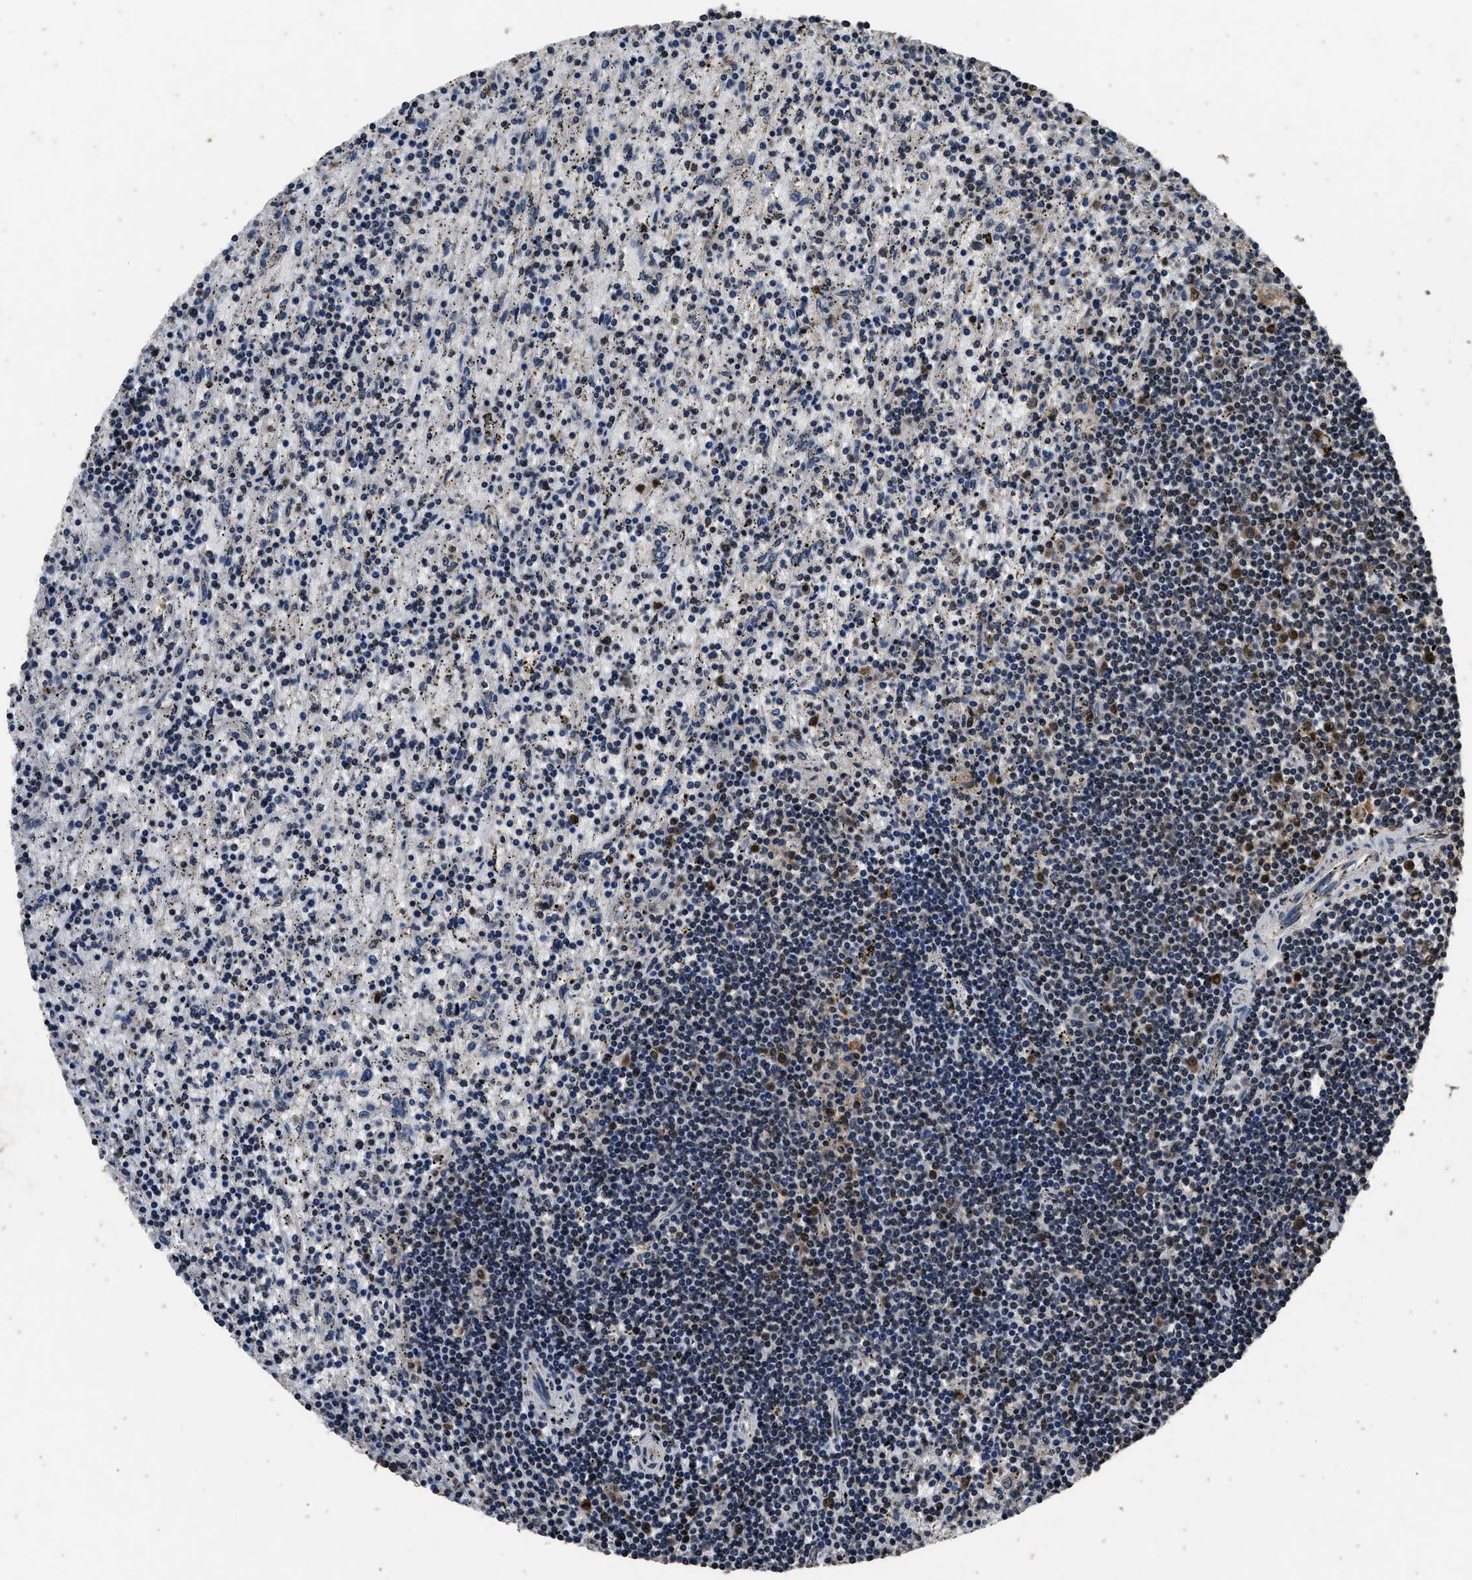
{"staining": {"intensity": "moderate", "quantity": "<25%", "location": "nuclear"}, "tissue": "lymphoma", "cell_type": "Tumor cells", "image_type": "cancer", "snomed": [{"axis": "morphology", "description": "Malignant lymphoma, non-Hodgkin's type, Low grade"}, {"axis": "topography", "description": "Spleen"}], "caption": "Immunohistochemistry histopathology image of neoplastic tissue: human malignant lymphoma, non-Hodgkin's type (low-grade) stained using immunohistochemistry (IHC) displays low levels of moderate protein expression localized specifically in the nuclear of tumor cells, appearing as a nuclear brown color.", "gene": "CSTF1", "patient": {"sex": "male", "age": 76}}